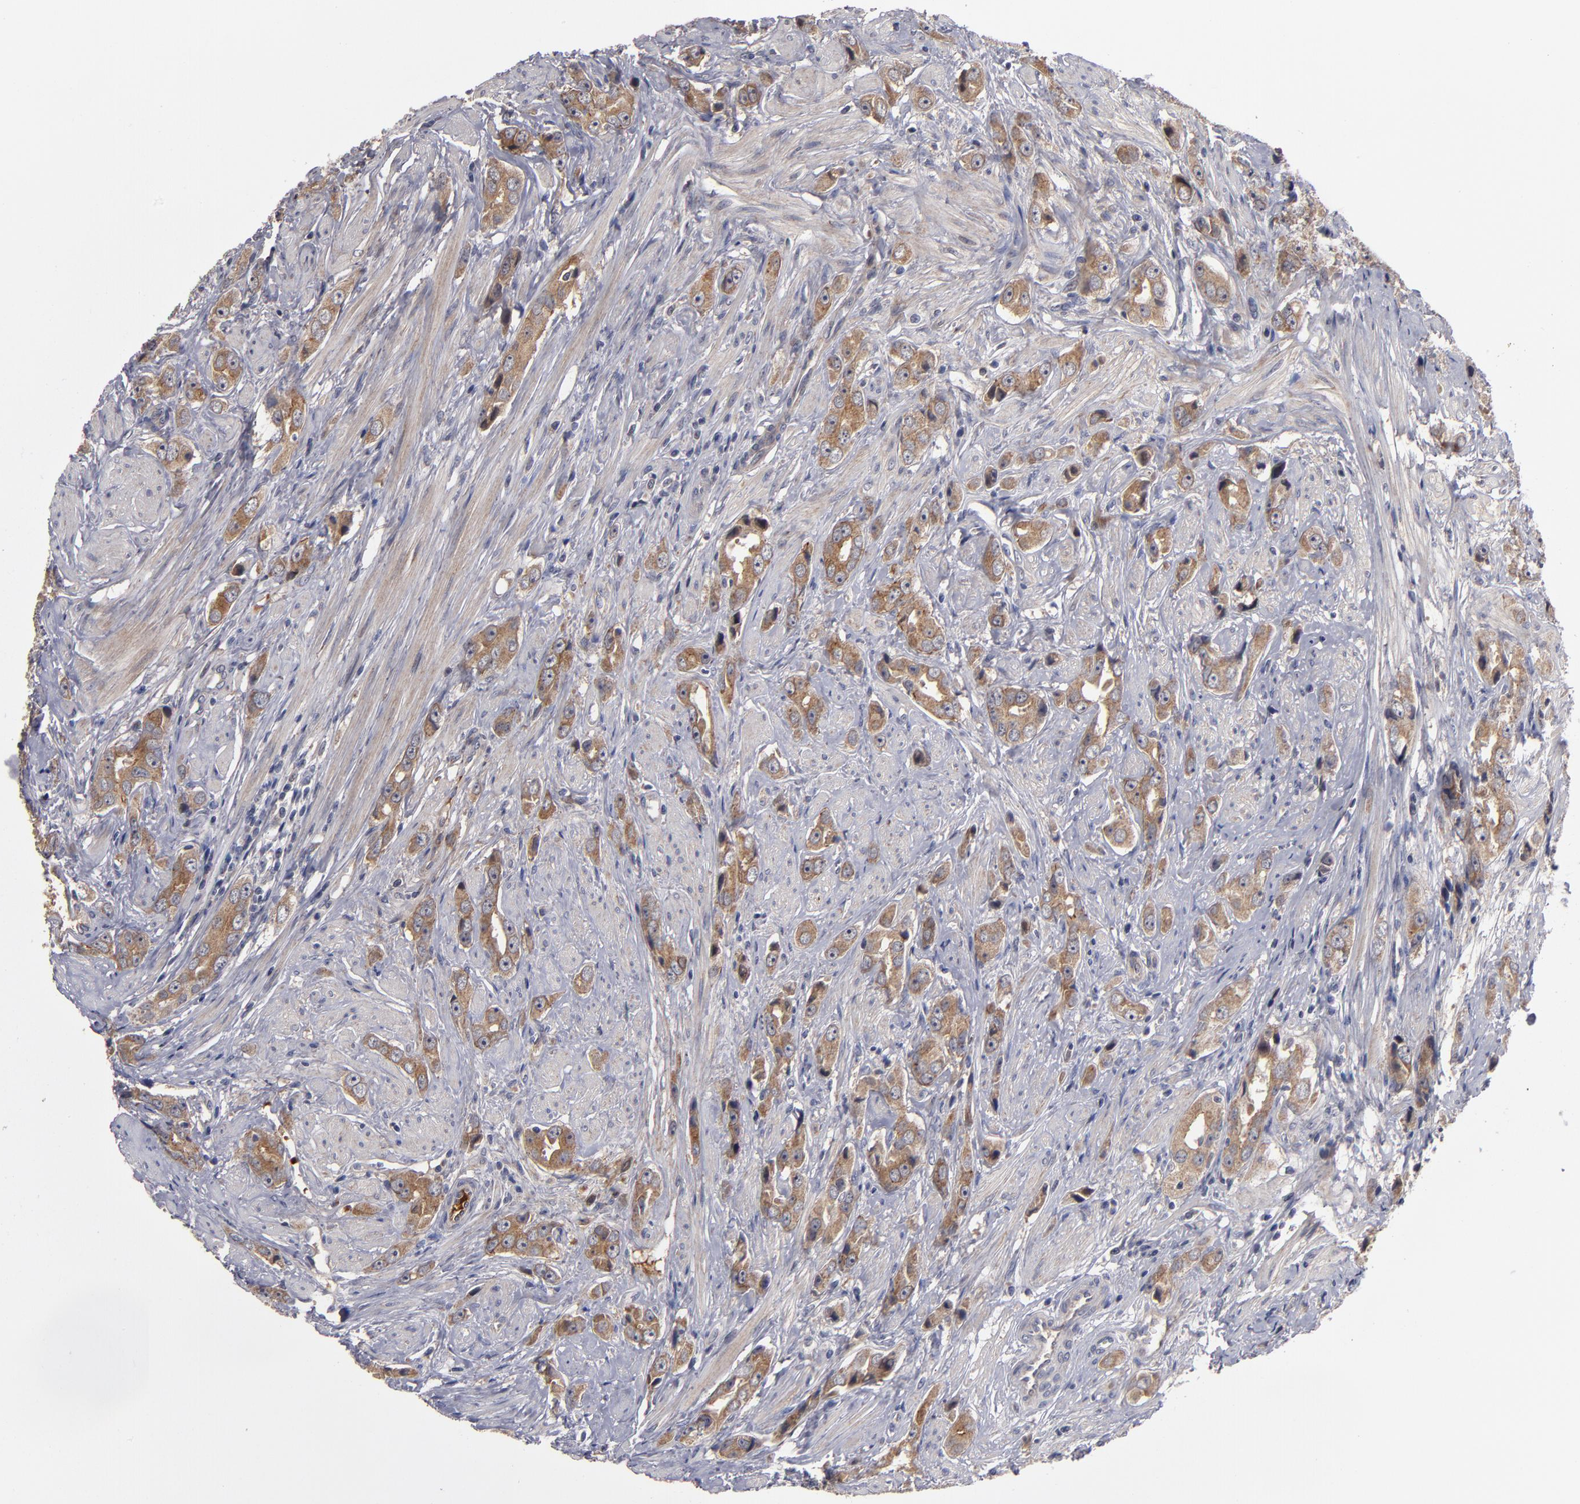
{"staining": {"intensity": "strong", "quantity": ">75%", "location": "cytoplasmic/membranous"}, "tissue": "prostate cancer", "cell_type": "Tumor cells", "image_type": "cancer", "snomed": [{"axis": "morphology", "description": "Adenocarcinoma, Medium grade"}, {"axis": "topography", "description": "Prostate"}], "caption": "The micrograph shows immunohistochemical staining of prostate medium-grade adenocarcinoma. There is strong cytoplasmic/membranous staining is present in approximately >75% of tumor cells. The protein is shown in brown color, while the nuclei are stained blue.", "gene": "EXD2", "patient": {"sex": "male", "age": 53}}